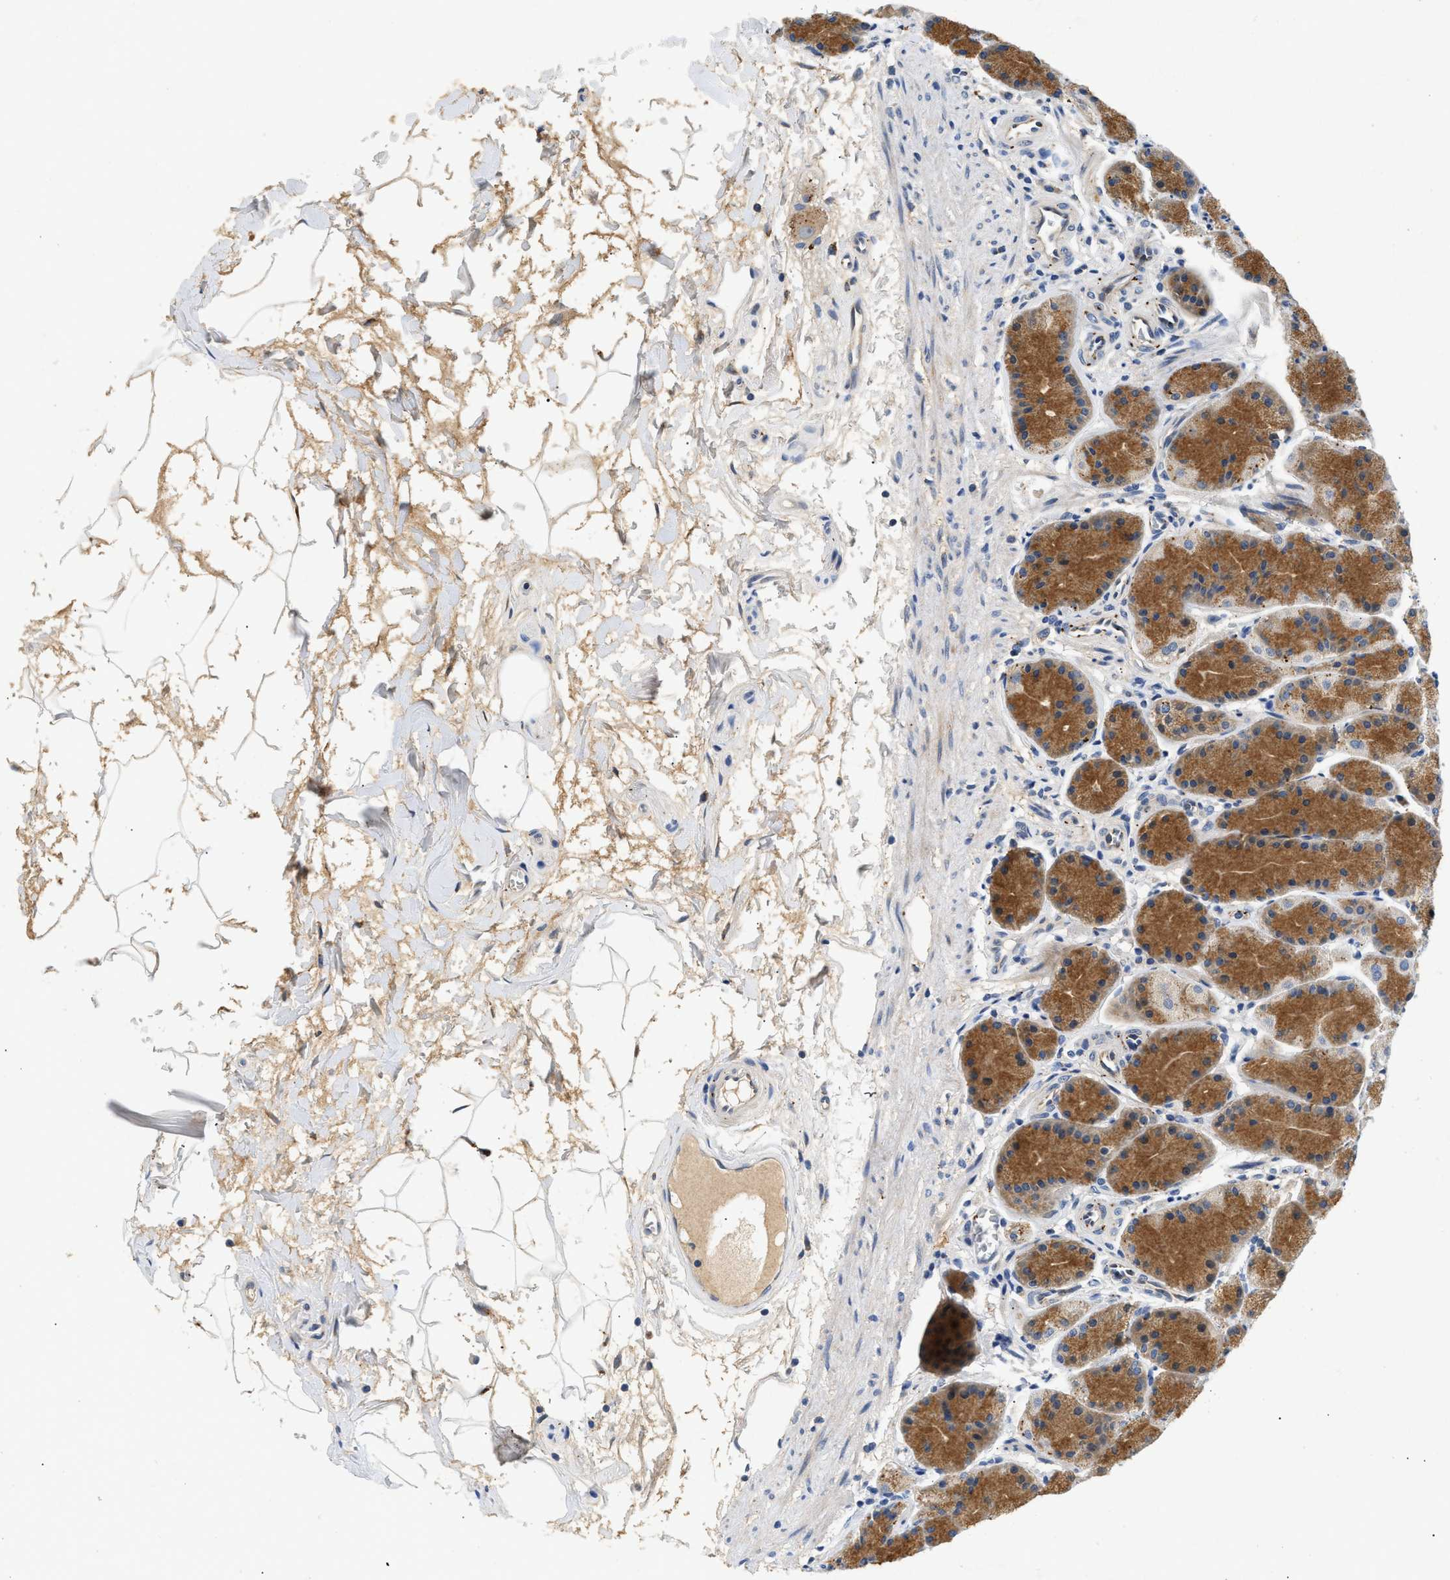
{"staining": {"intensity": "moderate", "quantity": "25%-75%", "location": "cytoplasmic/membranous"}, "tissue": "stomach", "cell_type": "Glandular cells", "image_type": "normal", "snomed": [{"axis": "morphology", "description": "Normal tissue, NOS"}, {"axis": "topography", "description": "Stomach"}], "caption": "Stomach stained with a brown dye displays moderate cytoplasmic/membranous positive positivity in approximately 25%-75% of glandular cells.", "gene": "PPM1L", "patient": {"sex": "male", "age": 42}}